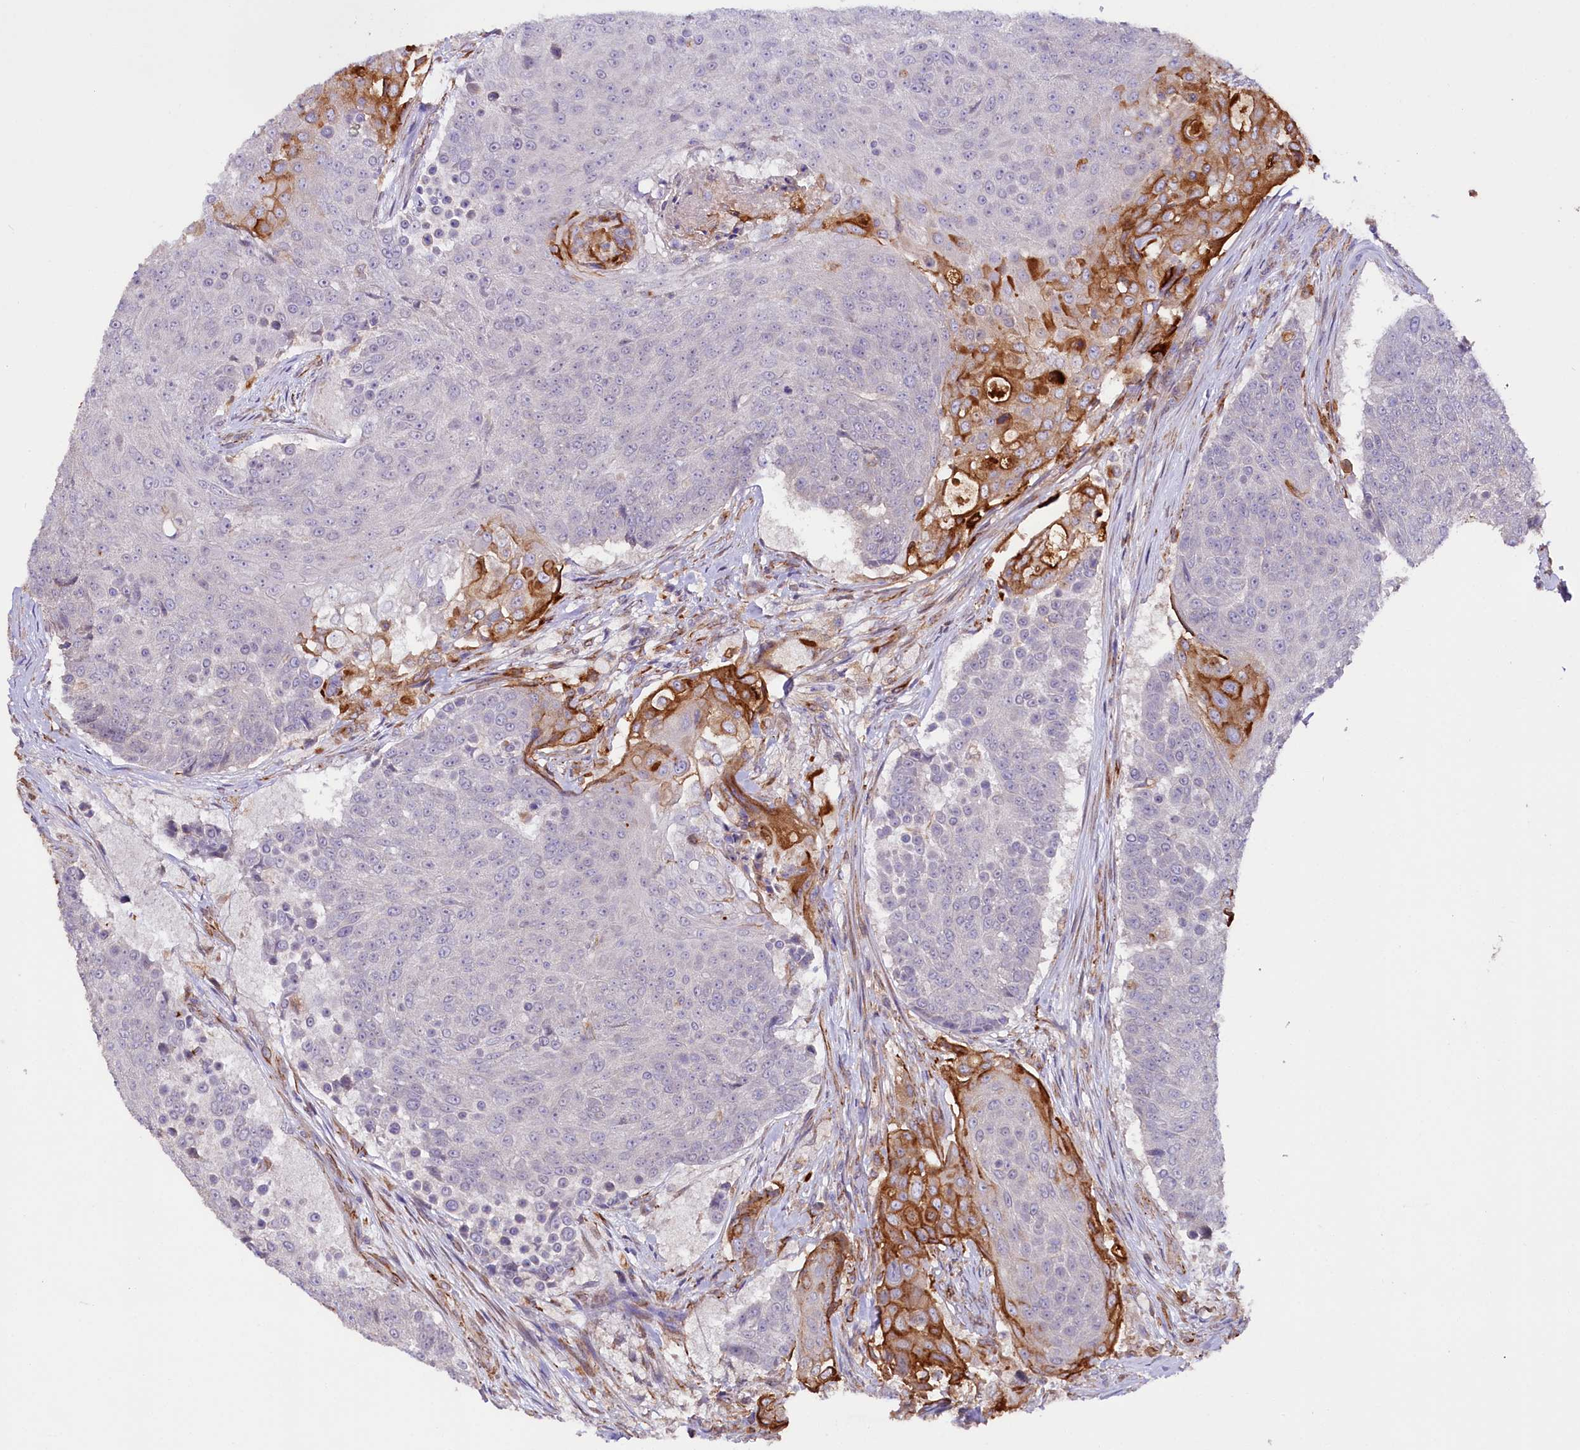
{"staining": {"intensity": "strong", "quantity": "<25%", "location": "cytoplasmic/membranous"}, "tissue": "urothelial cancer", "cell_type": "Tumor cells", "image_type": "cancer", "snomed": [{"axis": "morphology", "description": "Urothelial carcinoma, High grade"}, {"axis": "topography", "description": "Urinary bladder"}], "caption": "Urothelial cancer tissue exhibits strong cytoplasmic/membranous positivity in approximately <25% of tumor cells", "gene": "TTC12", "patient": {"sex": "female", "age": 63}}